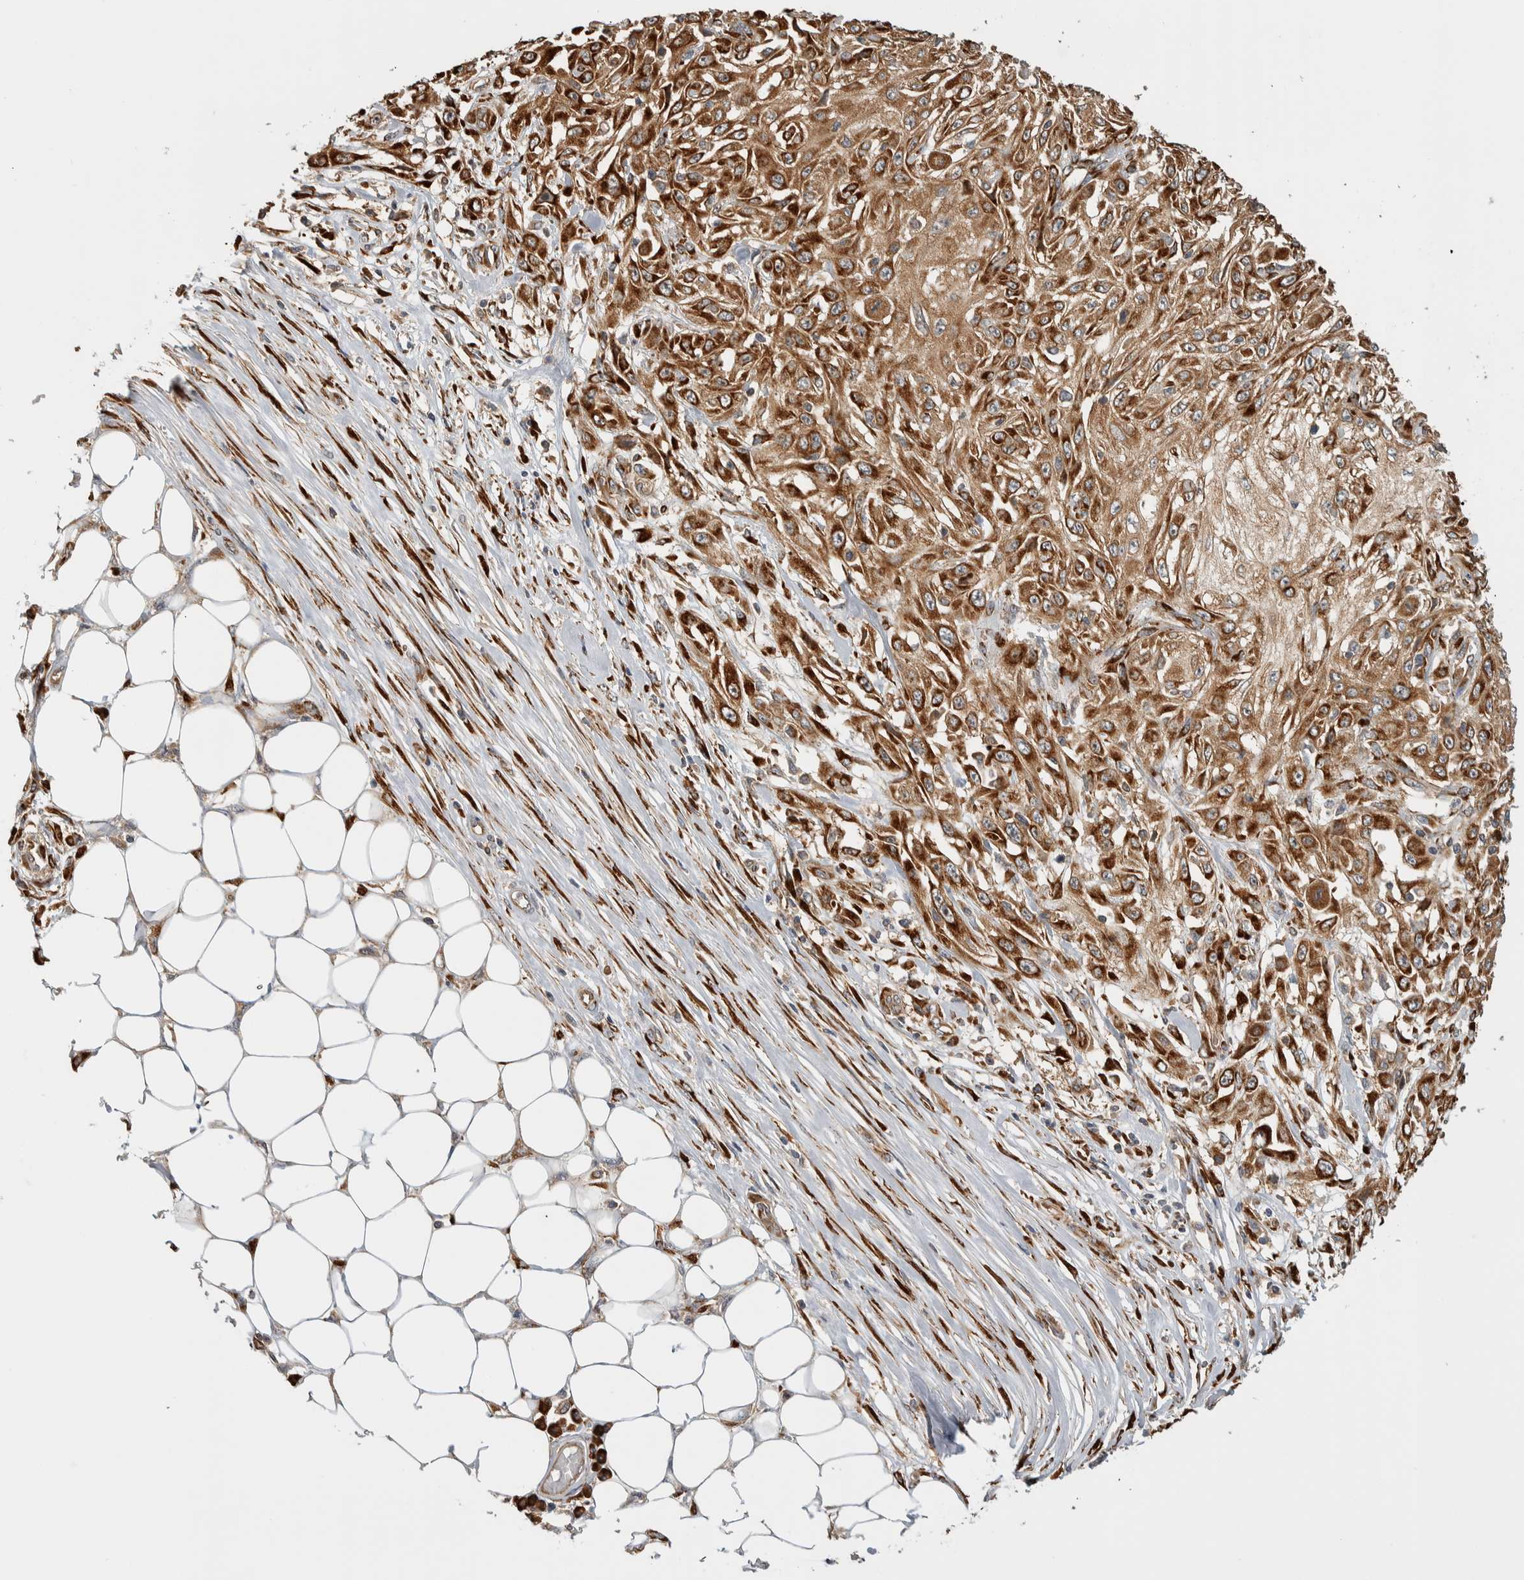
{"staining": {"intensity": "strong", "quantity": ">75%", "location": "cytoplasmic/membranous"}, "tissue": "skin cancer", "cell_type": "Tumor cells", "image_type": "cancer", "snomed": [{"axis": "morphology", "description": "Squamous cell carcinoma, NOS"}, {"axis": "morphology", "description": "Squamous cell carcinoma, metastatic, NOS"}, {"axis": "topography", "description": "Skin"}, {"axis": "topography", "description": "Lymph node"}], "caption": "A brown stain highlights strong cytoplasmic/membranous staining of a protein in skin cancer tumor cells. (Stains: DAB (3,3'-diaminobenzidine) in brown, nuclei in blue, Microscopy: brightfield microscopy at high magnification).", "gene": "EIF3H", "patient": {"sex": "male", "age": 75}}